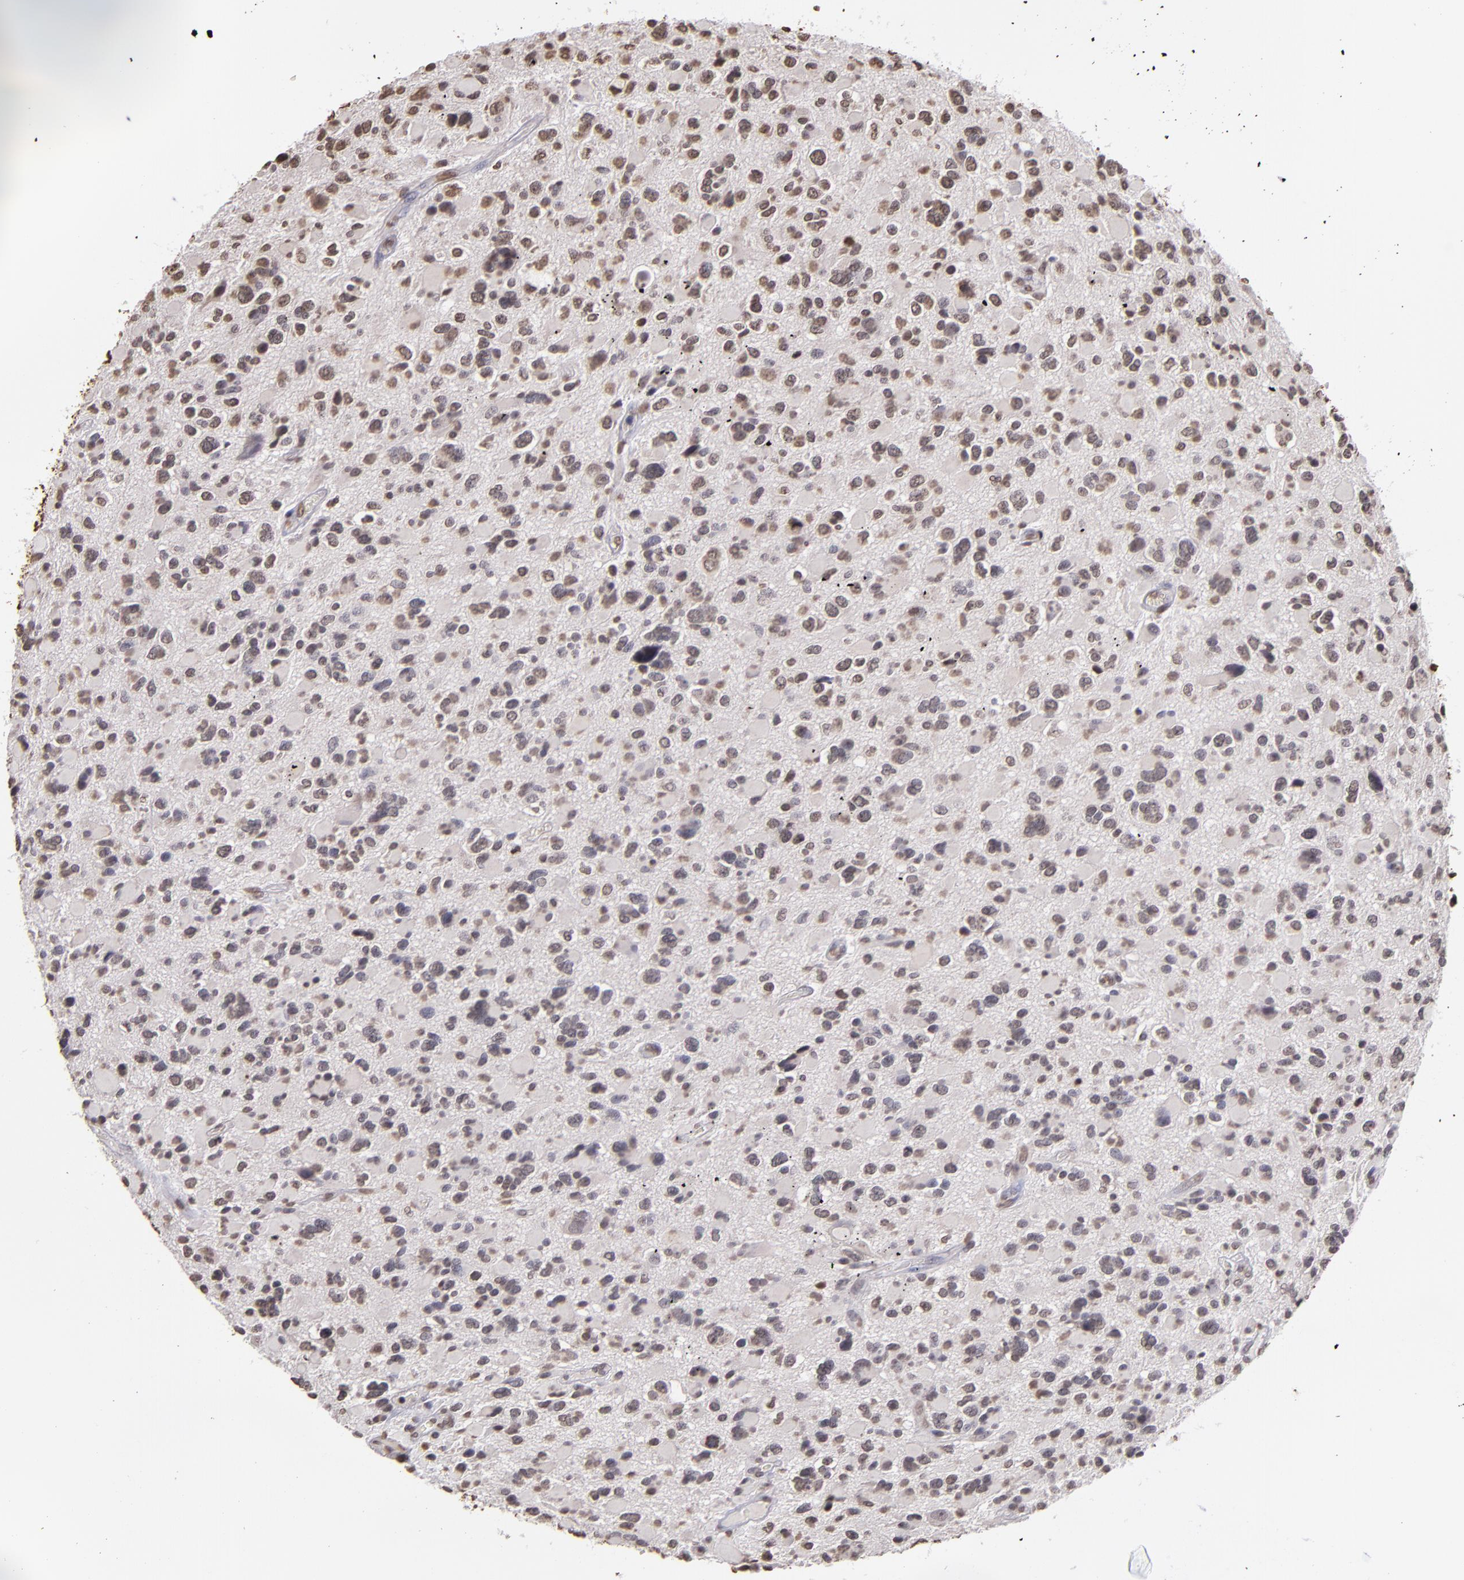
{"staining": {"intensity": "moderate", "quantity": "25%-75%", "location": "nuclear"}, "tissue": "glioma", "cell_type": "Tumor cells", "image_type": "cancer", "snomed": [{"axis": "morphology", "description": "Glioma, malignant, High grade"}, {"axis": "topography", "description": "Brain"}], "caption": "Protein expression analysis of human glioma reveals moderate nuclear expression in approximately 25%-75% of tumor cells.", "gene": "LBX1", "patient": {"sex": "female", "age": 37}}